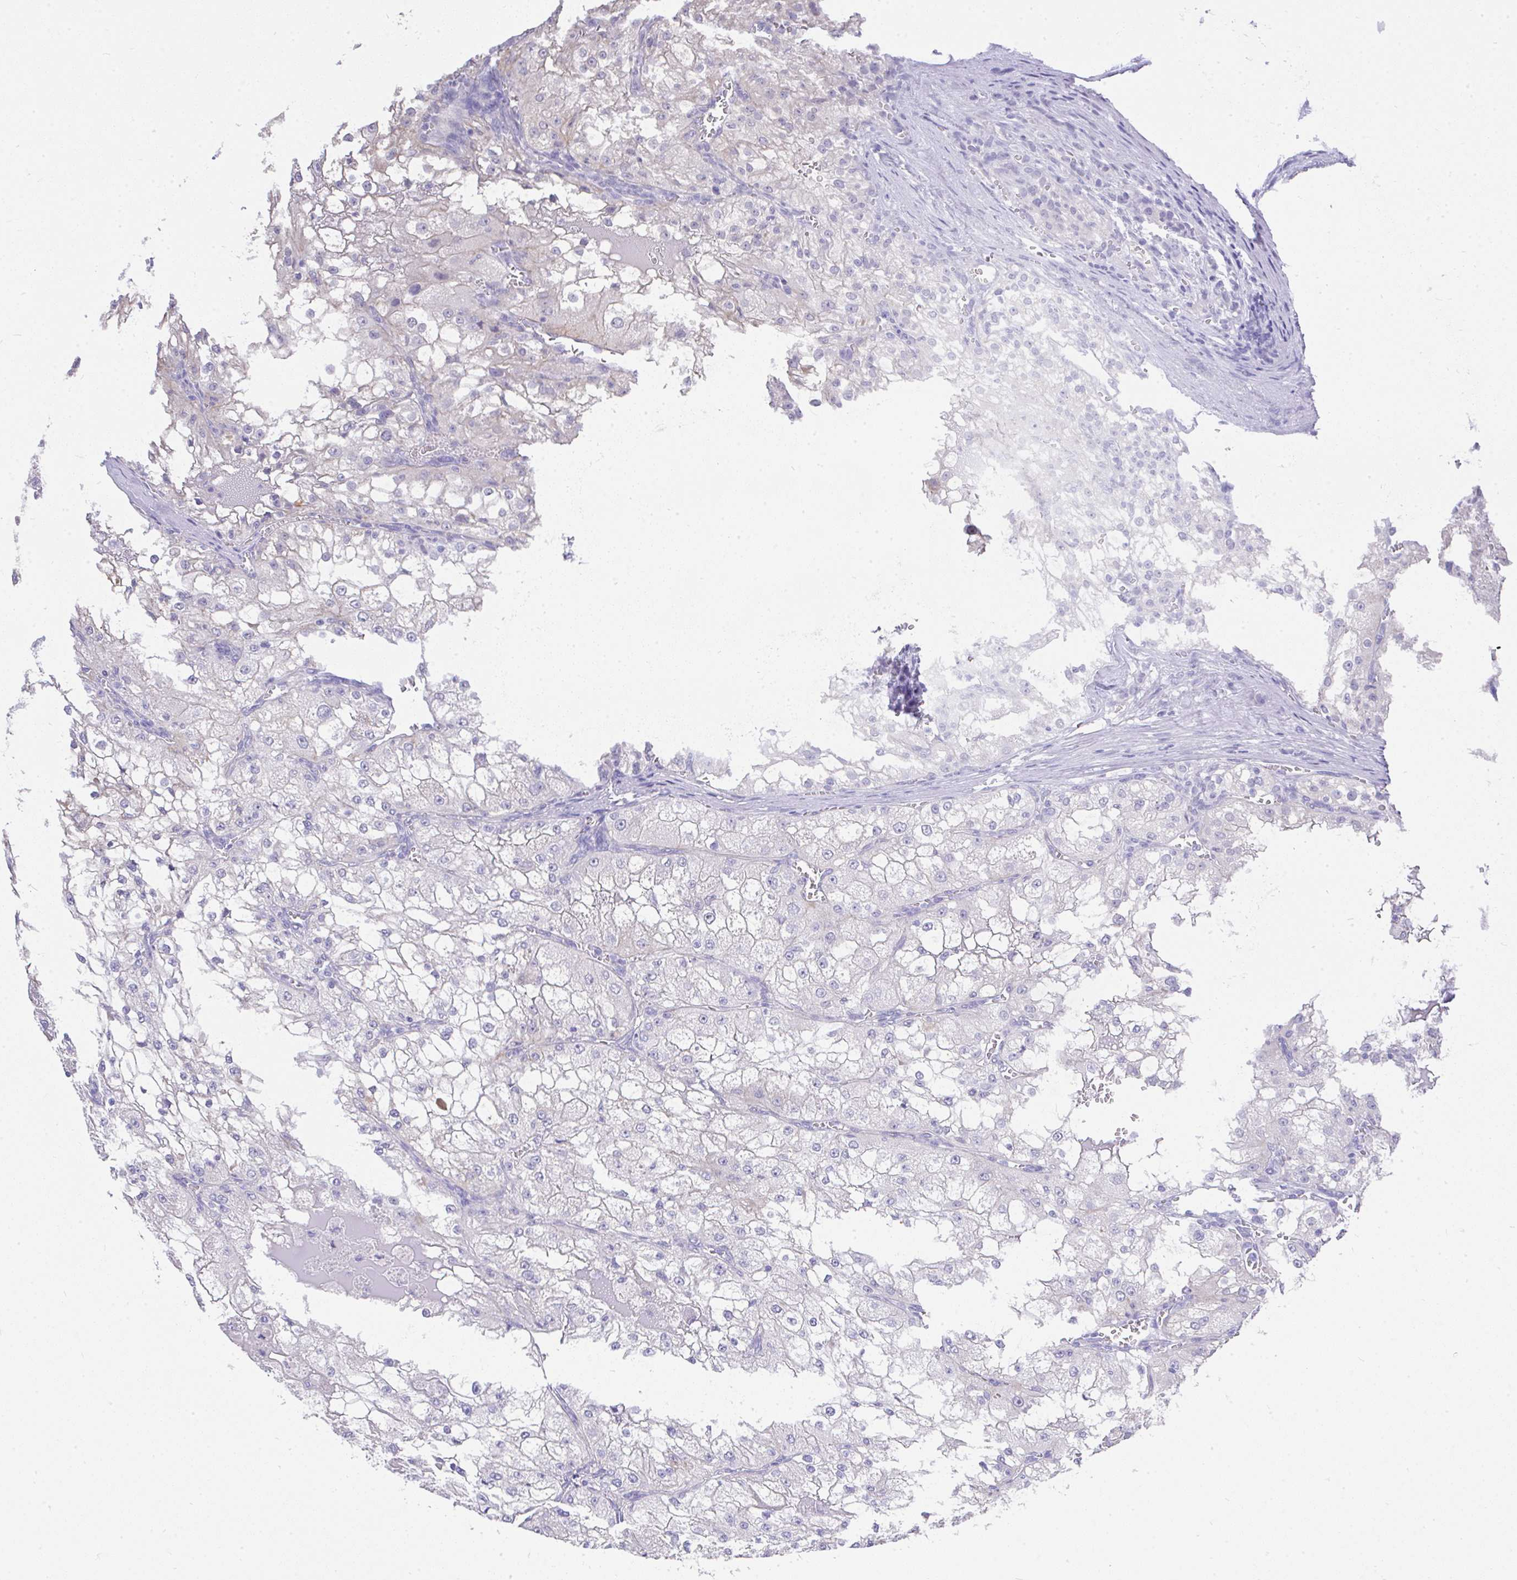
{"staining": {"intensity": "negative", "quantity": "none", "location": "none"}, "tissue": "renal cancer", "cell_type": "Tumor cells", "image_type": "cancer", "snomed": [{"axis": "morphology", "description": "Adenocarcinoma, NOS"}, {"axis": "topography", "description": "Kidney"}], "caption": "The IHC histopathology image has no significant positivity in tumor cells of renal cancer tissue.", "gene": "MS4A12", "patient": {"sex": "female", "age": 74}}